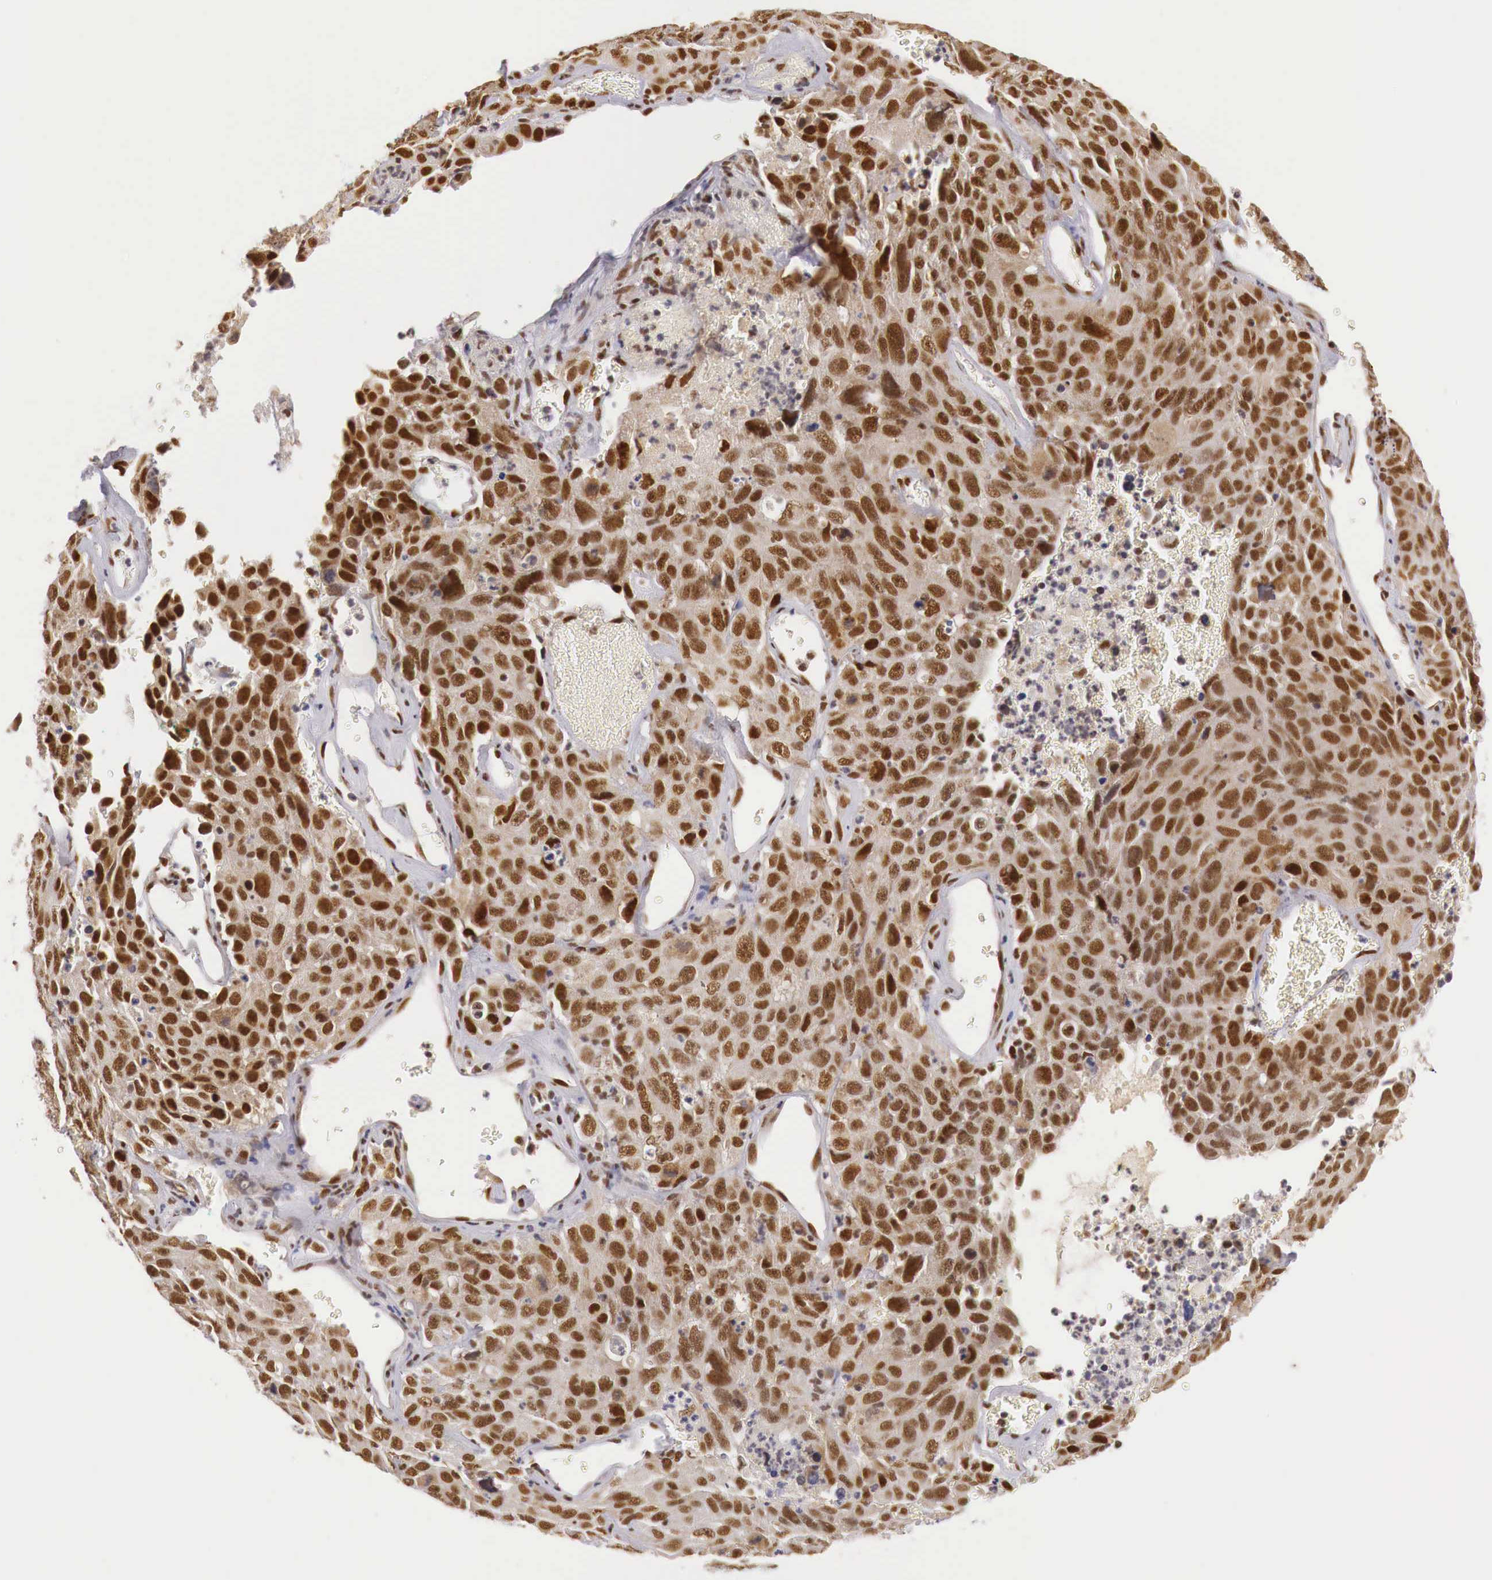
{"staining": {"intensity": "strong", "quantity": ">75%", "location": "cytoplasmic/membranous,nuclear"}, "tissue": "lung cancer", "cell_type": "Tumor cells", "image_type": "cancer", "snomed": [{"axis": "morphology", "description": "Squamous cell carcinoma, NOS"}, {"axis": "topography", "description": "Lung"}], "caption": "A high amount of strong cytoplasmic/membranous and nuclear positivity is identified in about >75% of tumor cells in lung cancer (squamous cell carcinoma) tissue. Nuclei are stained in blue.", "gene": "GPKOW", "patient": {"sex": "male", "age": 64}}